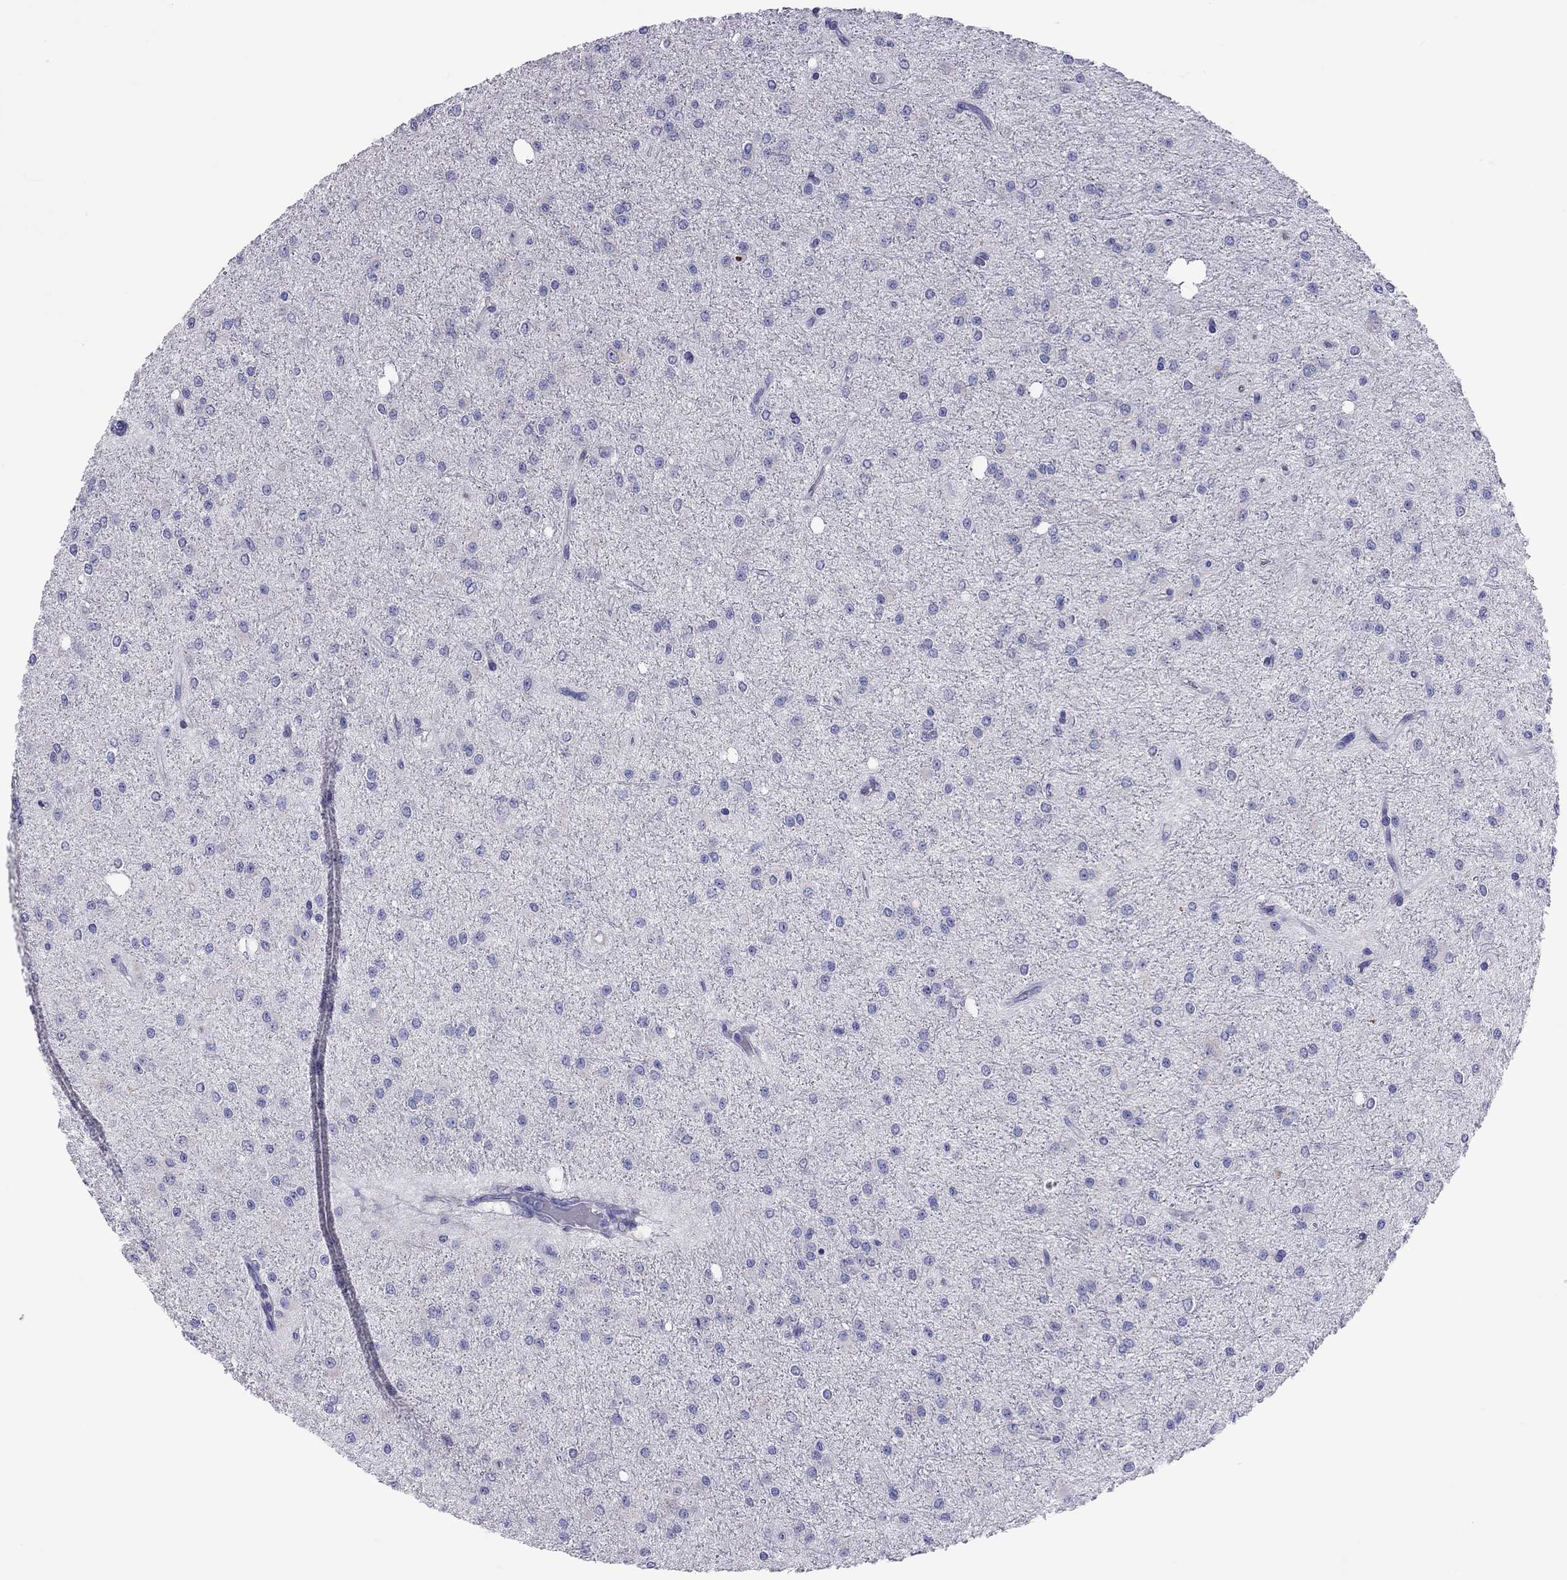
{"staining": {"intensity": "negative", "quantity": "none", "location": "none"}, "tissue": "glioma", "cell_type": "Tumor cells", "image_type": "cancer", "snomed": [{"axis": "morphology", "description": "Glioma, malignant, Low grade"}, {"axis": "topography", "description": "Brain"}], "caption": "There is no significant expression in tumor cells of malignant glioma (low-grade). (Brightfield microscopy of DAB (3,3'-diaminobenzidine) immunohistochemistry at high magnification).", "gene": "COL9A1", "patient": {"sex": "male", "age": 27}}